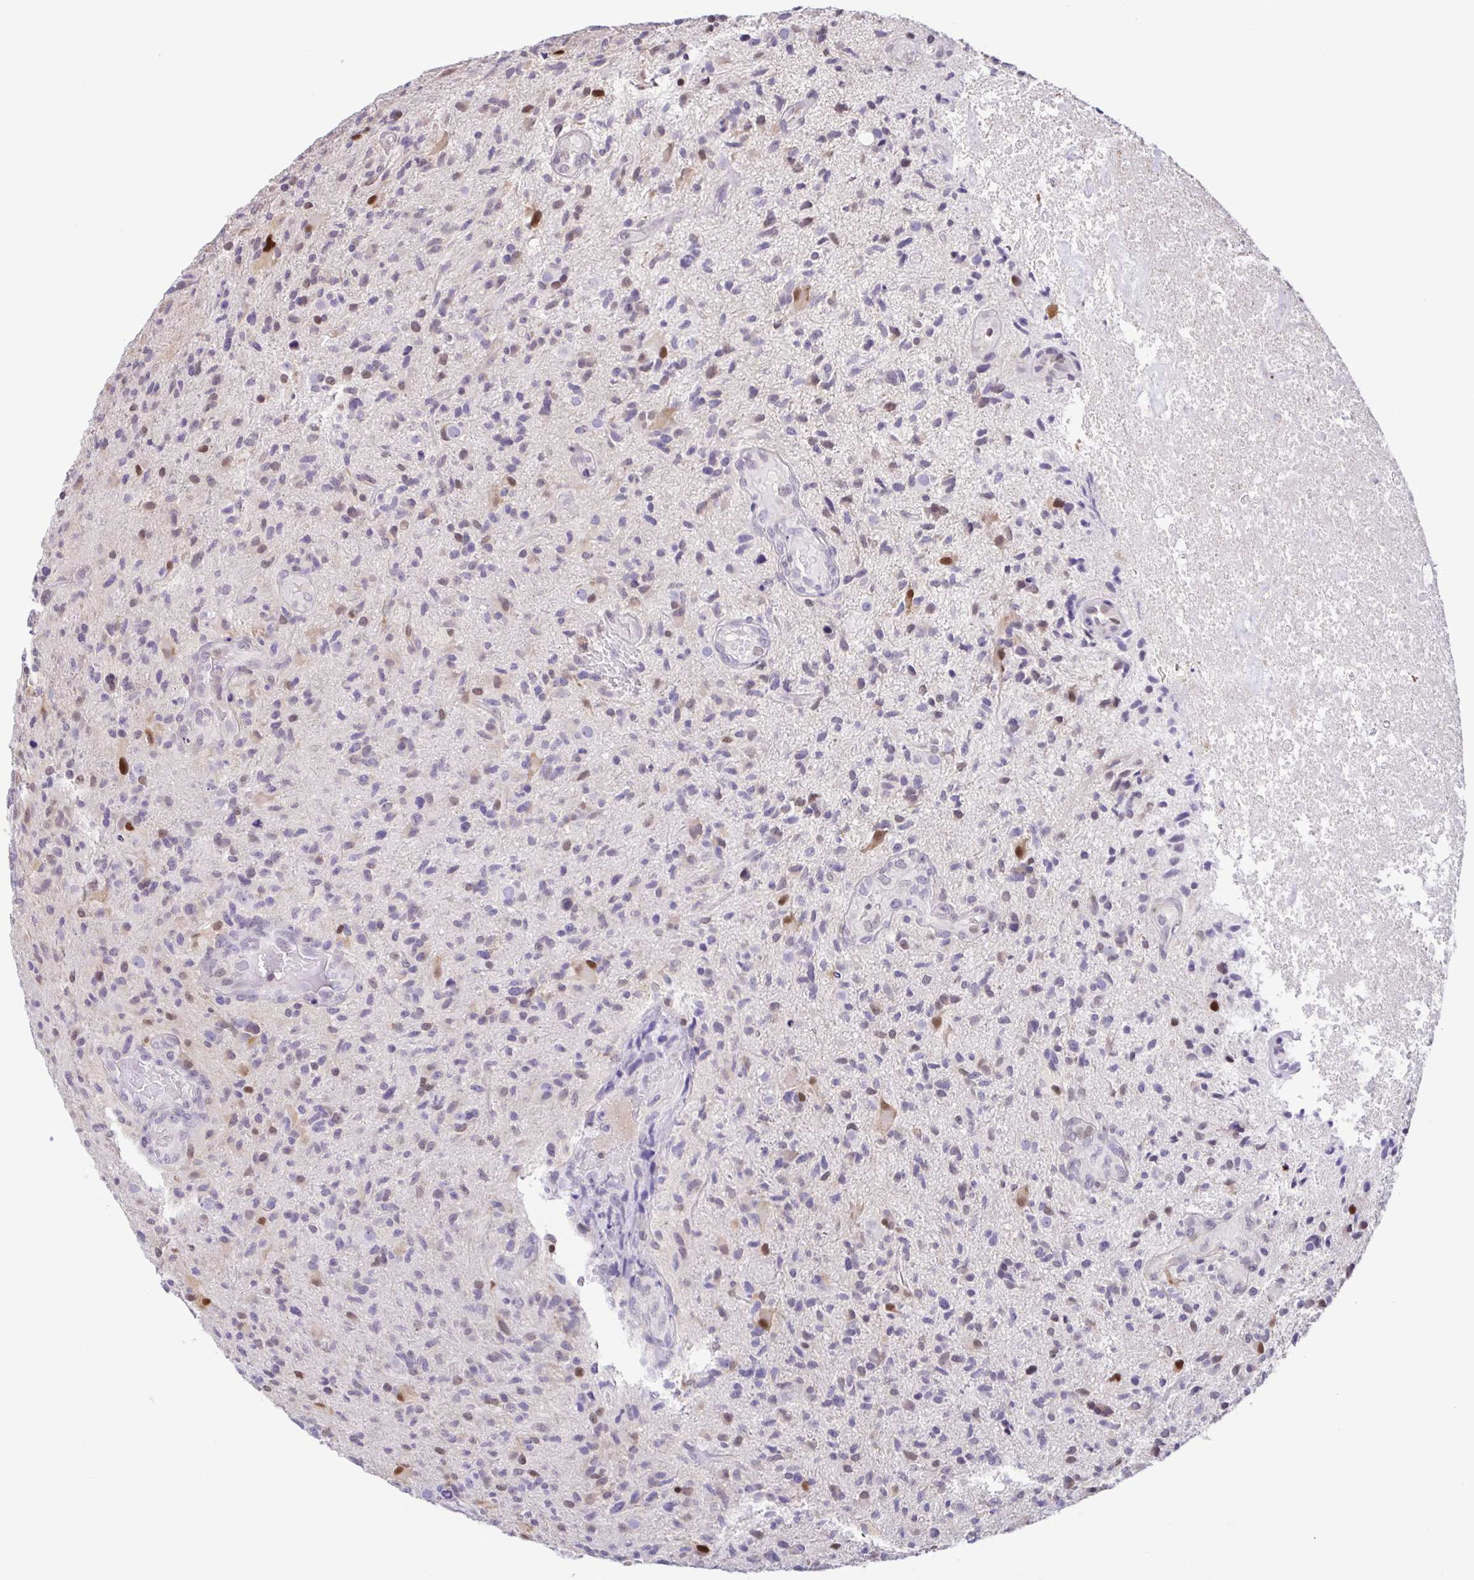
{"staining": {"intensity": "weak", "quantity": "<25%", "location": "nuclear"}, "tissue": "glioma", "cell_type": "Tumor cells", "image_type": "cancer", "snomed": [{"axis": "morphology", "description": "Glioma, malignant, High grade"}, {"axis": "topography", "description": "Brain"}], "caption": "The immunohistochemistry histopathology image has no significant staining in tumor cells of glioma tissue. The staining is performed using DAB (3,3'-diaminobenzidine) brown chromogen with nuclei counter-stained in using hematoxylin.", "gene": "PSMB9", "patient": {"sex": "male", "age": 55}}